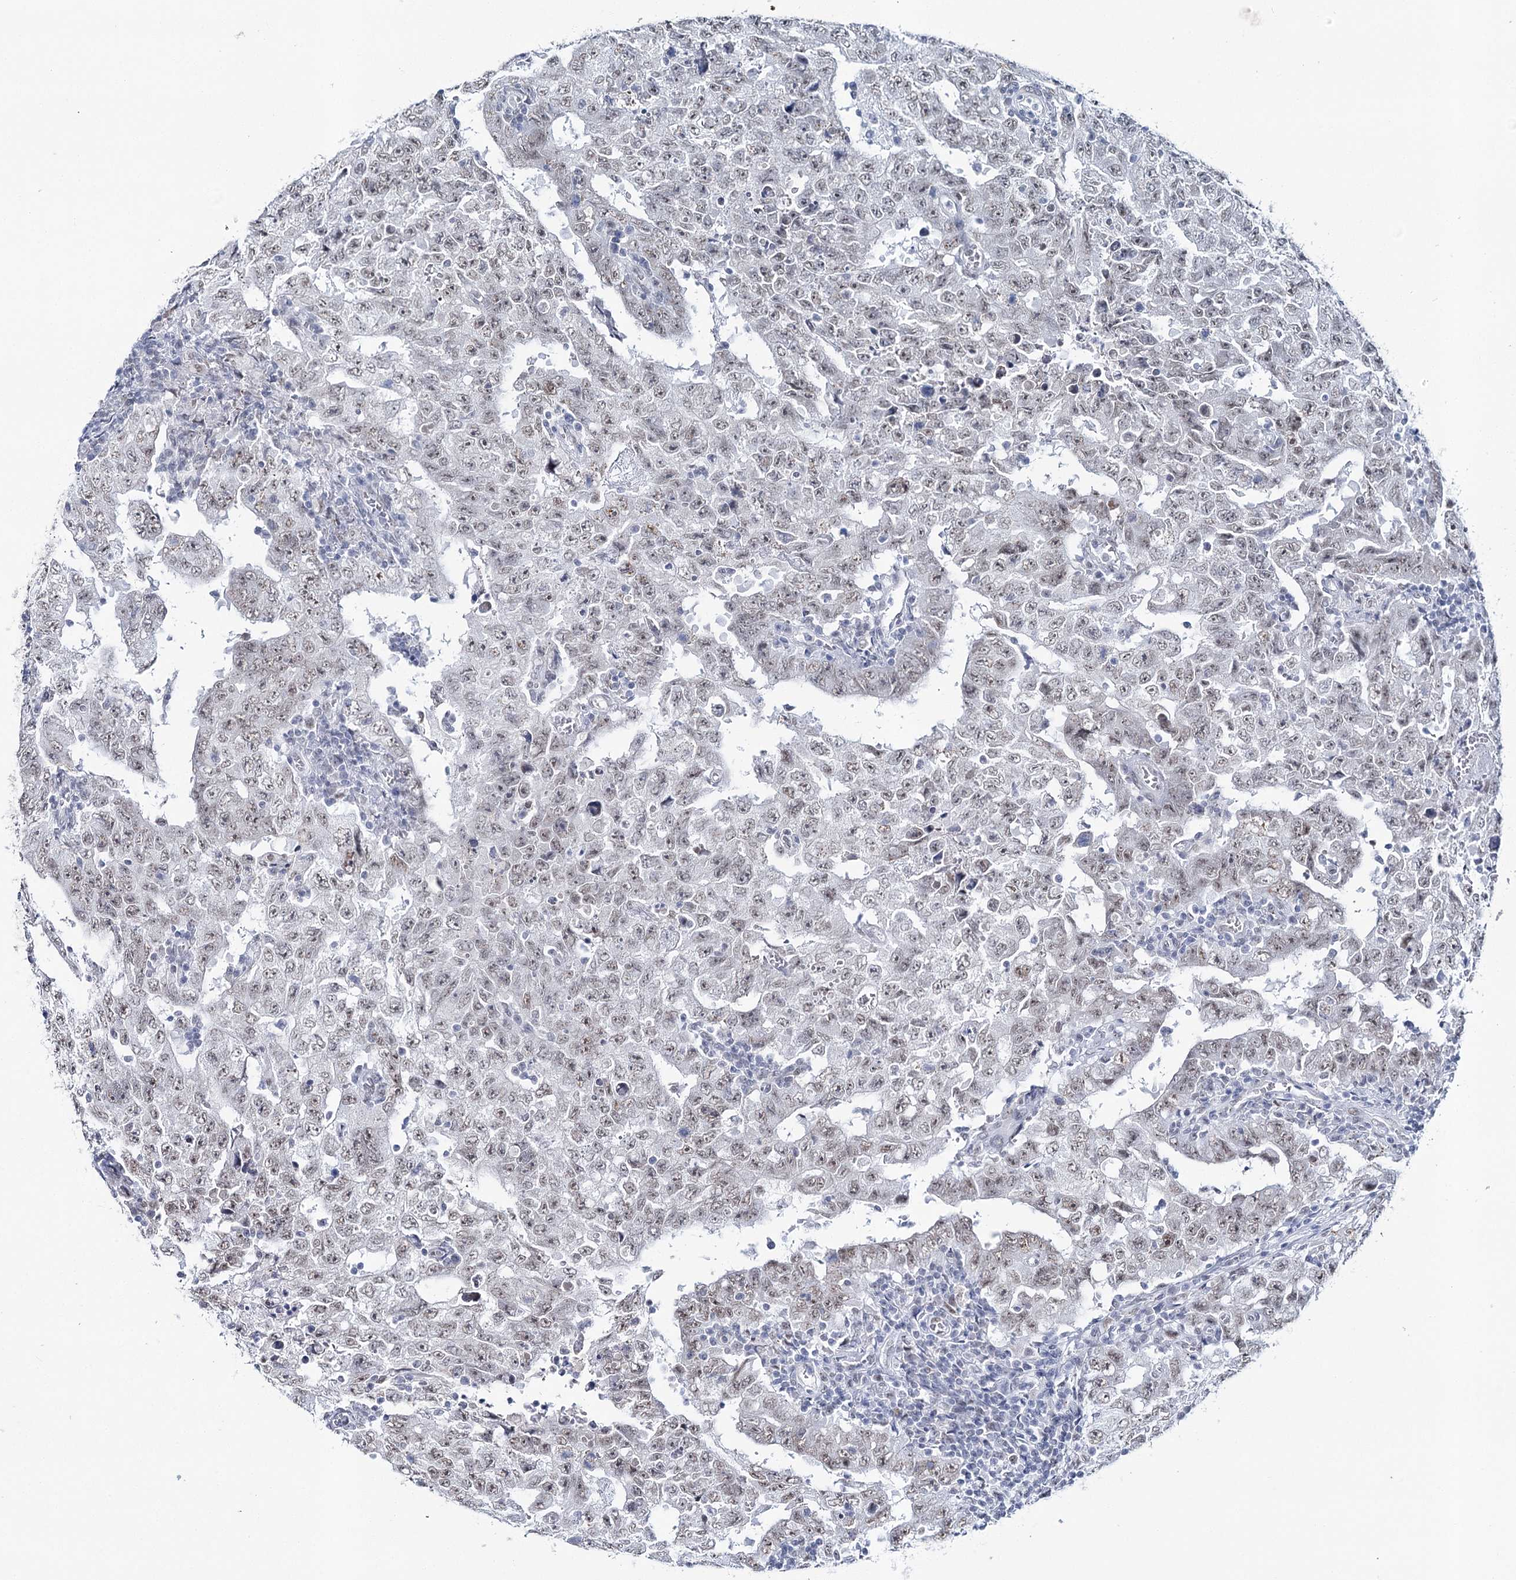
{"staining": {"intensity": "weak", "quantity": ">75%", "location": "nuclear"}, "tissue": "testis cancer", "cell_type": "Tumor cells", "image_type": "cancer", "snomed": [{"axis": "morphology", "description": "Carcinoma, Embryonal, NOS"}, {"axis": "topography", "description": "Testis"}], "caption": "A photomicrograph of human testis cancer stained for a protein displays weak nuclear brown staining in tumor cells.", "gene": "ZC3H8", "patient": {"sex": "male", "age": 26}}